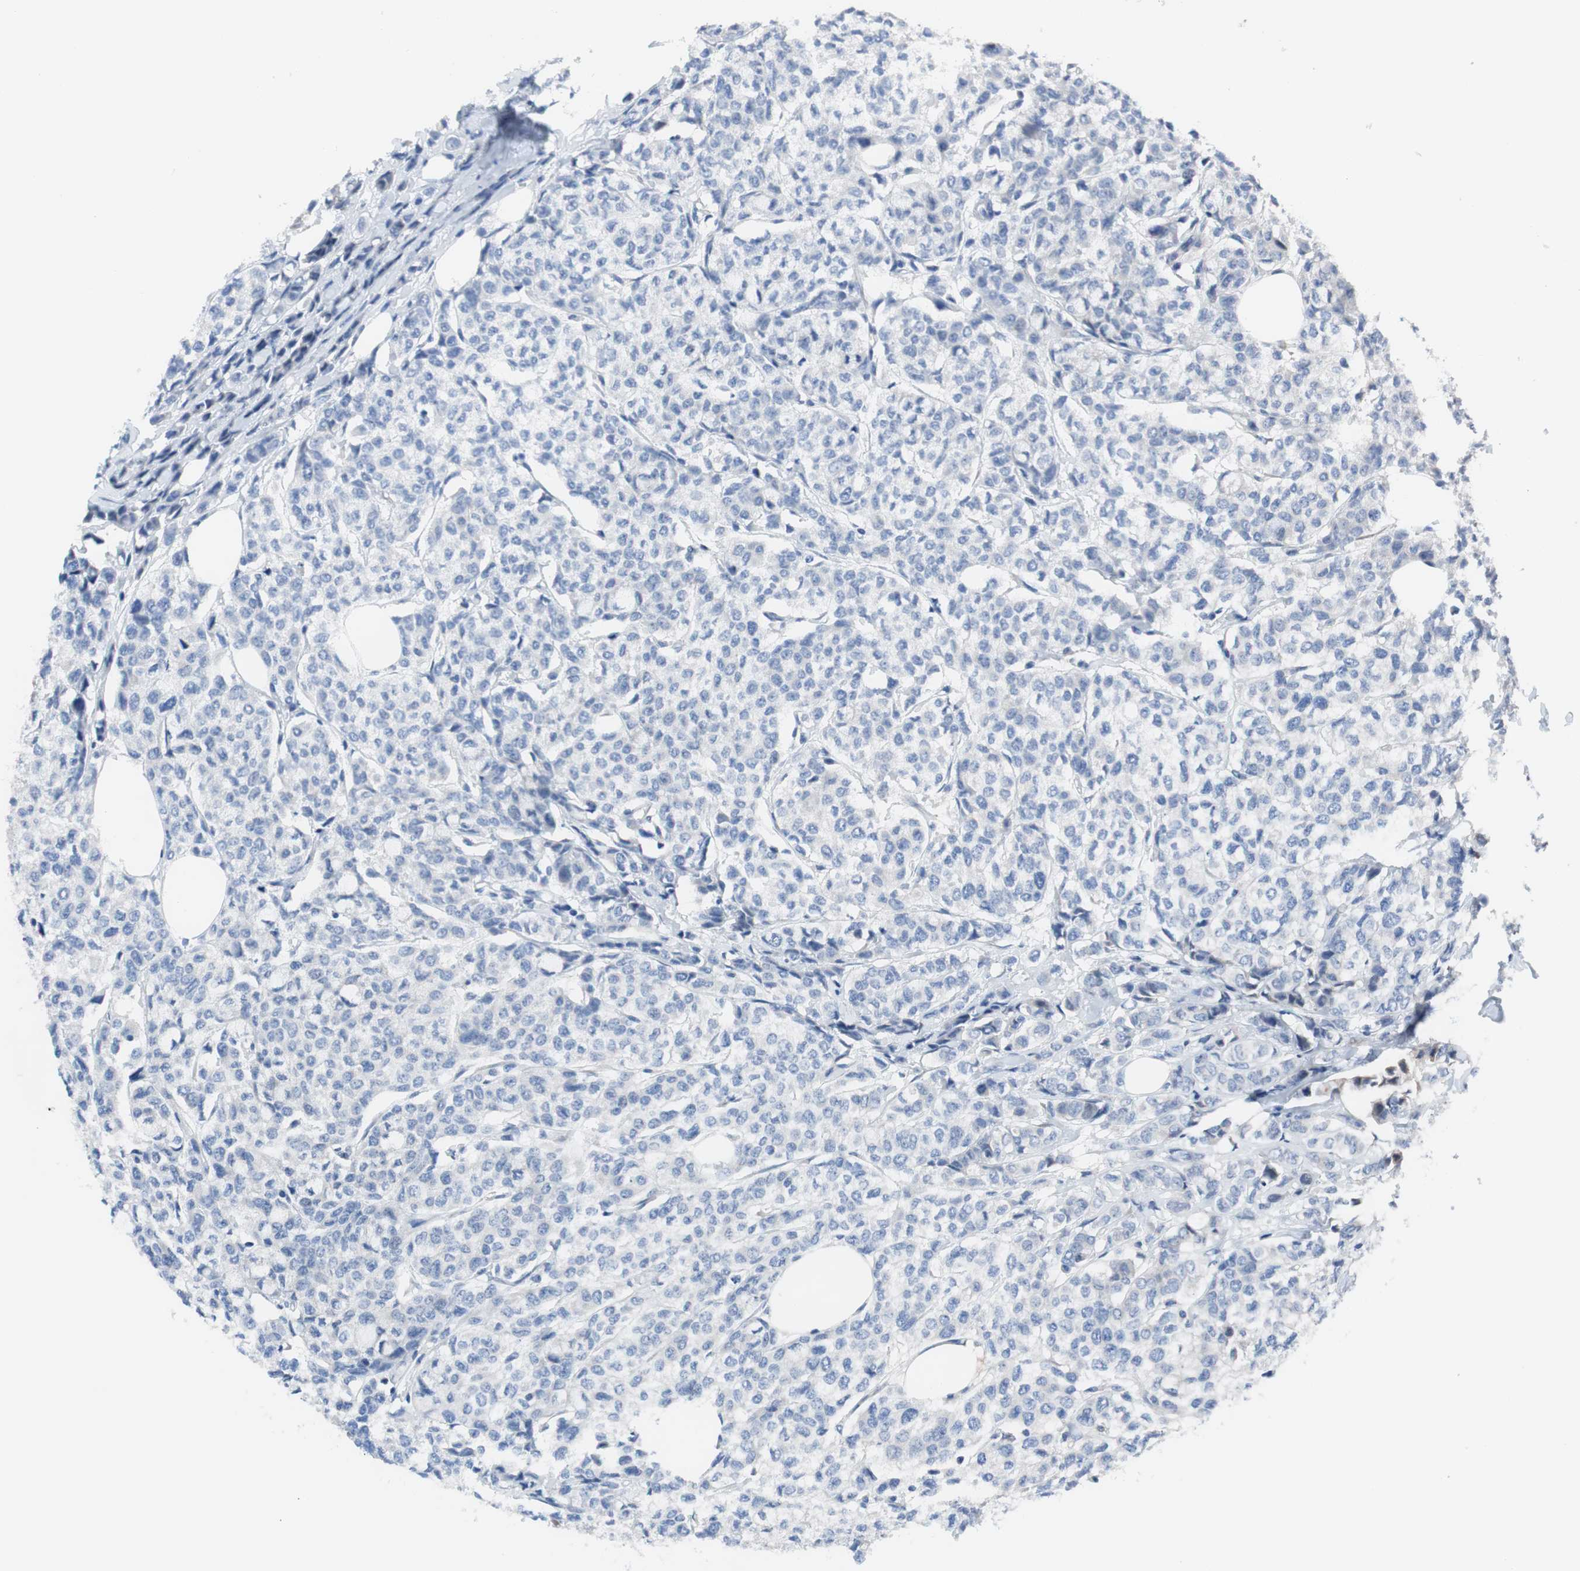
{"staining": {"intensity": "negative", "quantity": "none", "location": "none"}, "tissue": "breast cancer", "cell_type": "Tumor cells", "image_type": "cancer", "snomed": [{"axis": "morphology", "description": "Lobular carcinoma"}, {"axis": "topography", "description": "Breast"}], "caption": "A photomicrograph of breast cancer (lobular carcinoma) stained for a protein demonstrates no brown staining in tumor cells. The staining is performed using DAB (3,3'-diaminobenzidine) brown chromogen with nuclei counter-stained in using hematoxylin.", "gene": "KANSL1", "patient": {"sex": "female", "age": 60}}